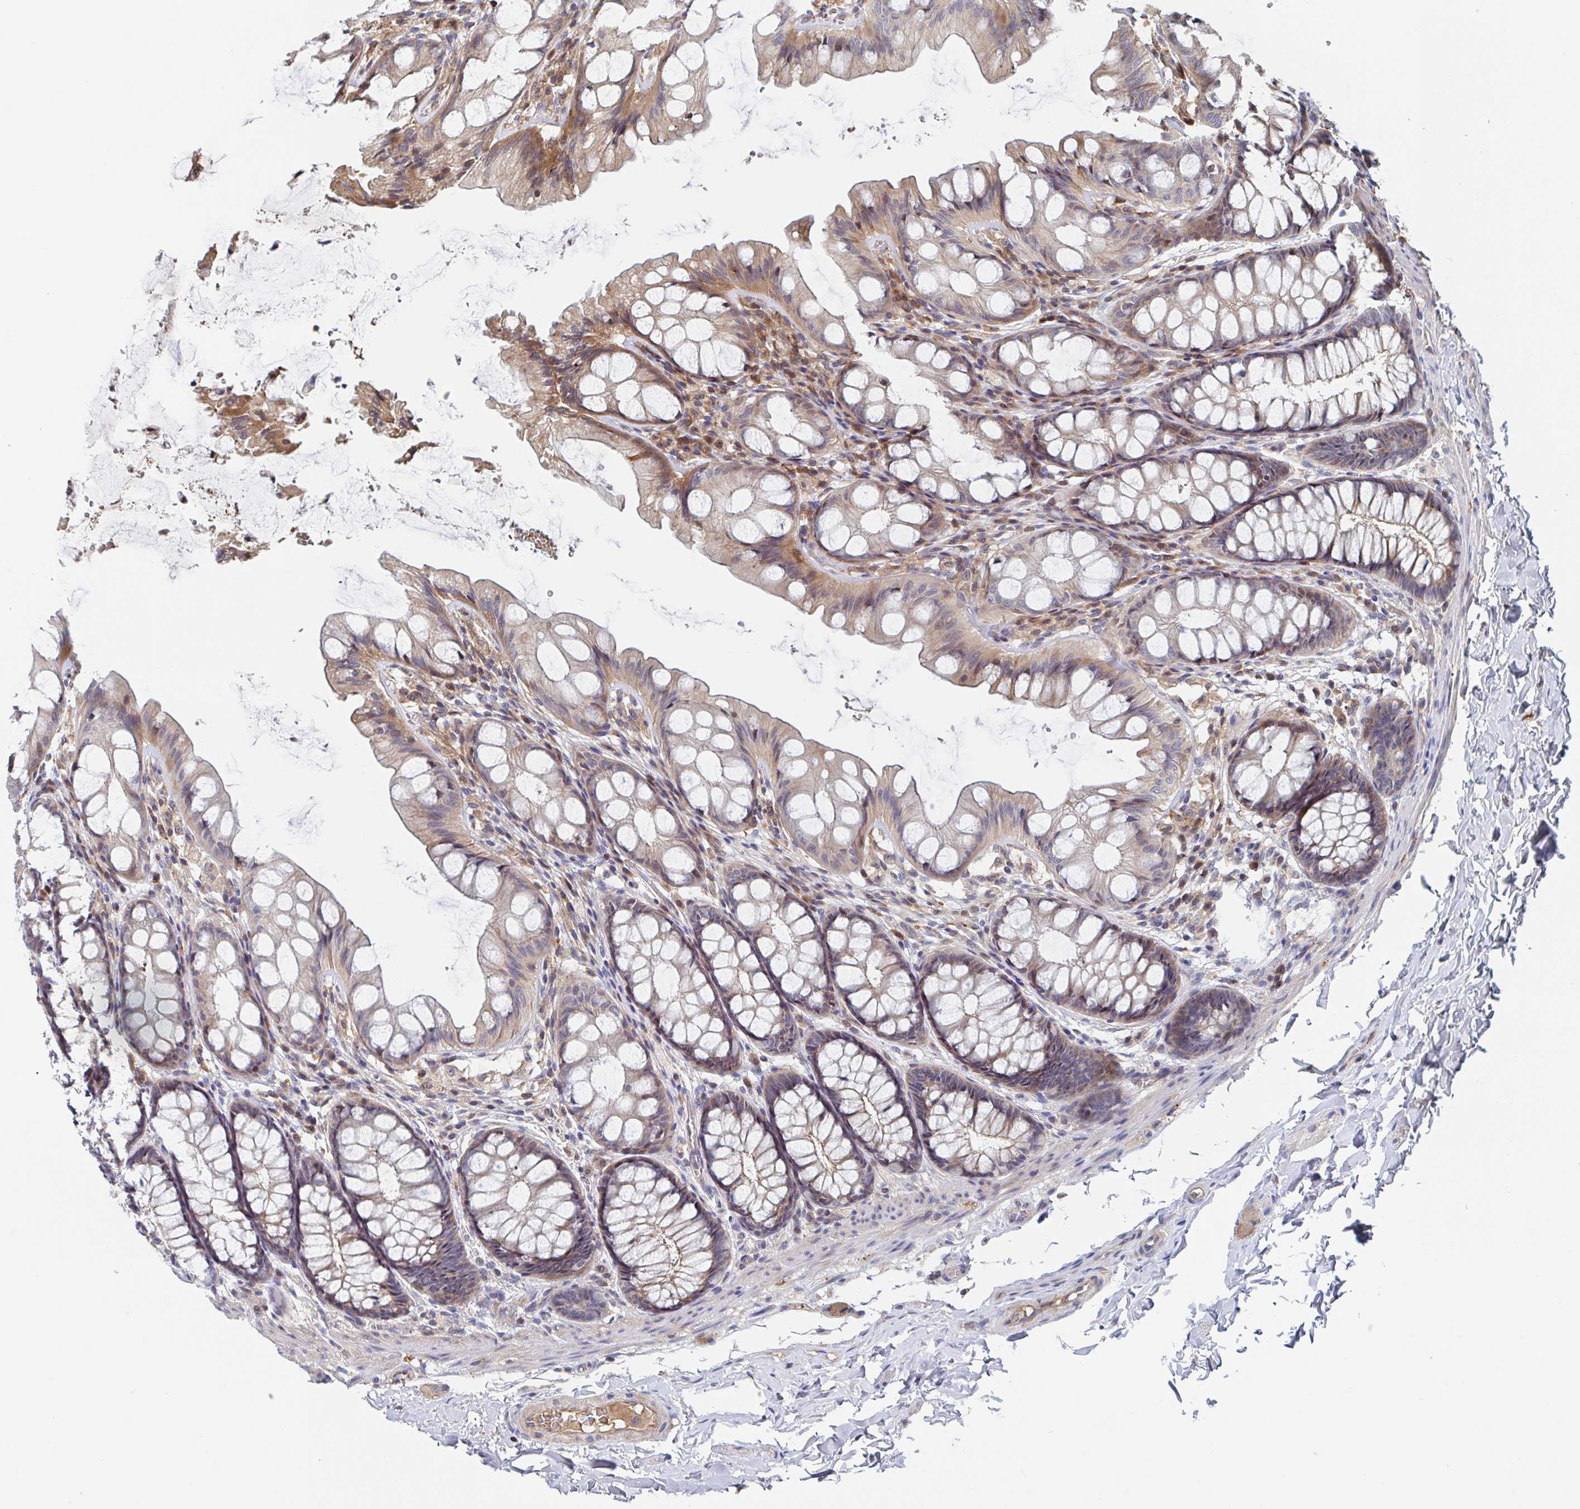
{"staining": {"intensity": "weak", "quantity": "<25%", "location": "cytoplasmic/membranous"}, "tissue": "colon", "cell_type": "Endothelial cells", "image_type": "normal", "snomed": [{"axis": "morphology", "description": "Normal tissue, NOS"}, {"axis": "topography", "description": "Colon"}], "caption": "This is an immunohistochemistry photomicrograph of normal colon. There is no expression in endothelial cells.", "gene": "DHRS12", "patient": {"sex": "male", "age": 47}}